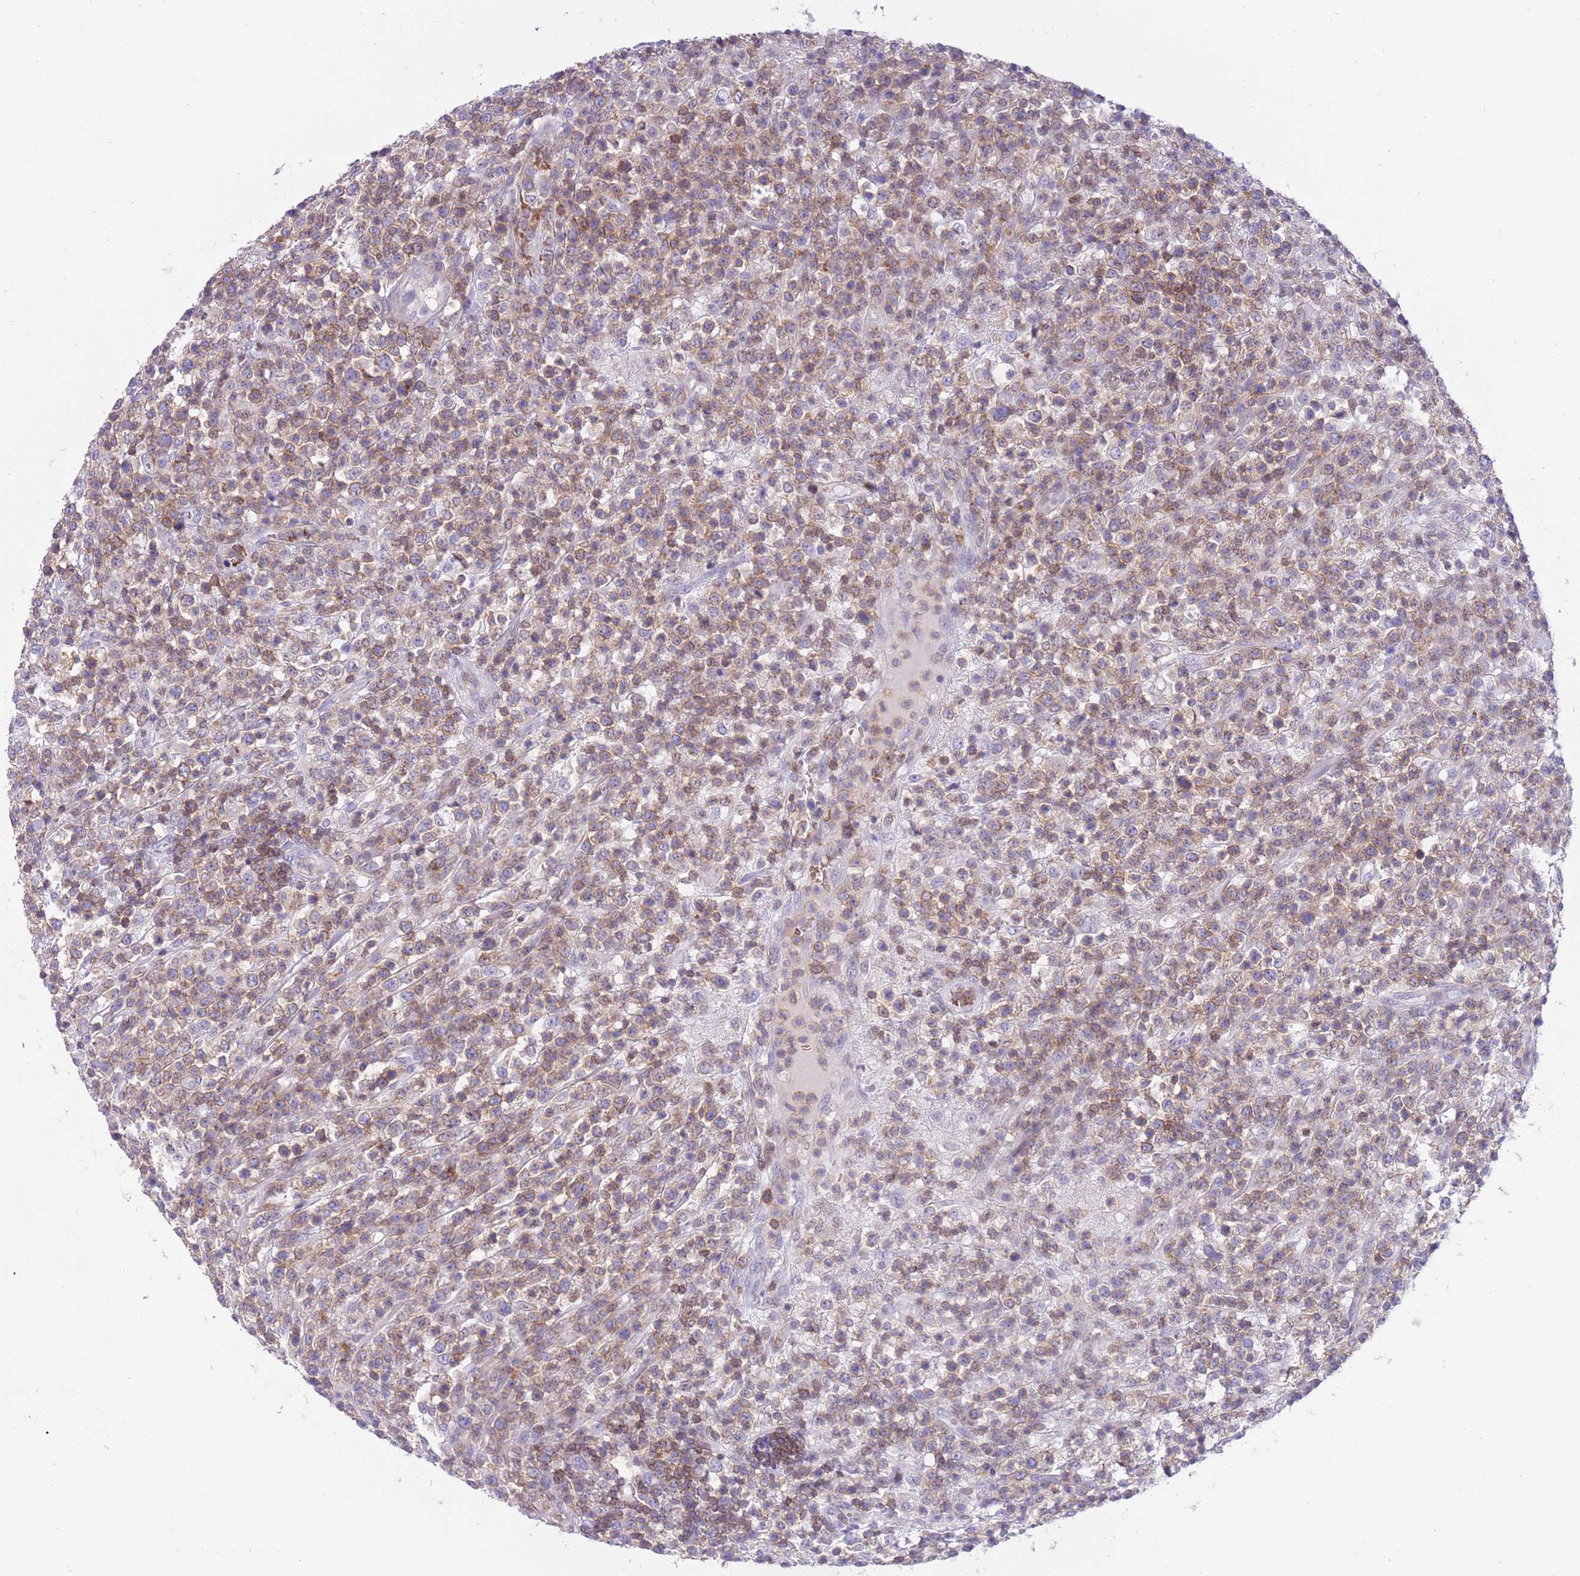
{"staining": {"intensity": "moderate", "quantity": ">75%", "location": "cytoplasmic/membranous"}, "tissue": "lymphoma", "cell_type": "Tumor cells", "image_type": "cancer", "snomed": [{"axis": "morphology", "description": "Malignant lymphoma, non-Hodgkin's type, High grade"}, {"axis": "topography", "description": "Colon"}], "caption": "DAB immunohistochemical staining of human lymphoma shows moderate cytoplasmic/membranous protein expression in about >75% of tumor cells.", "gene": "OR4Q3", "patient": {"sex": "female", "age": 53}}